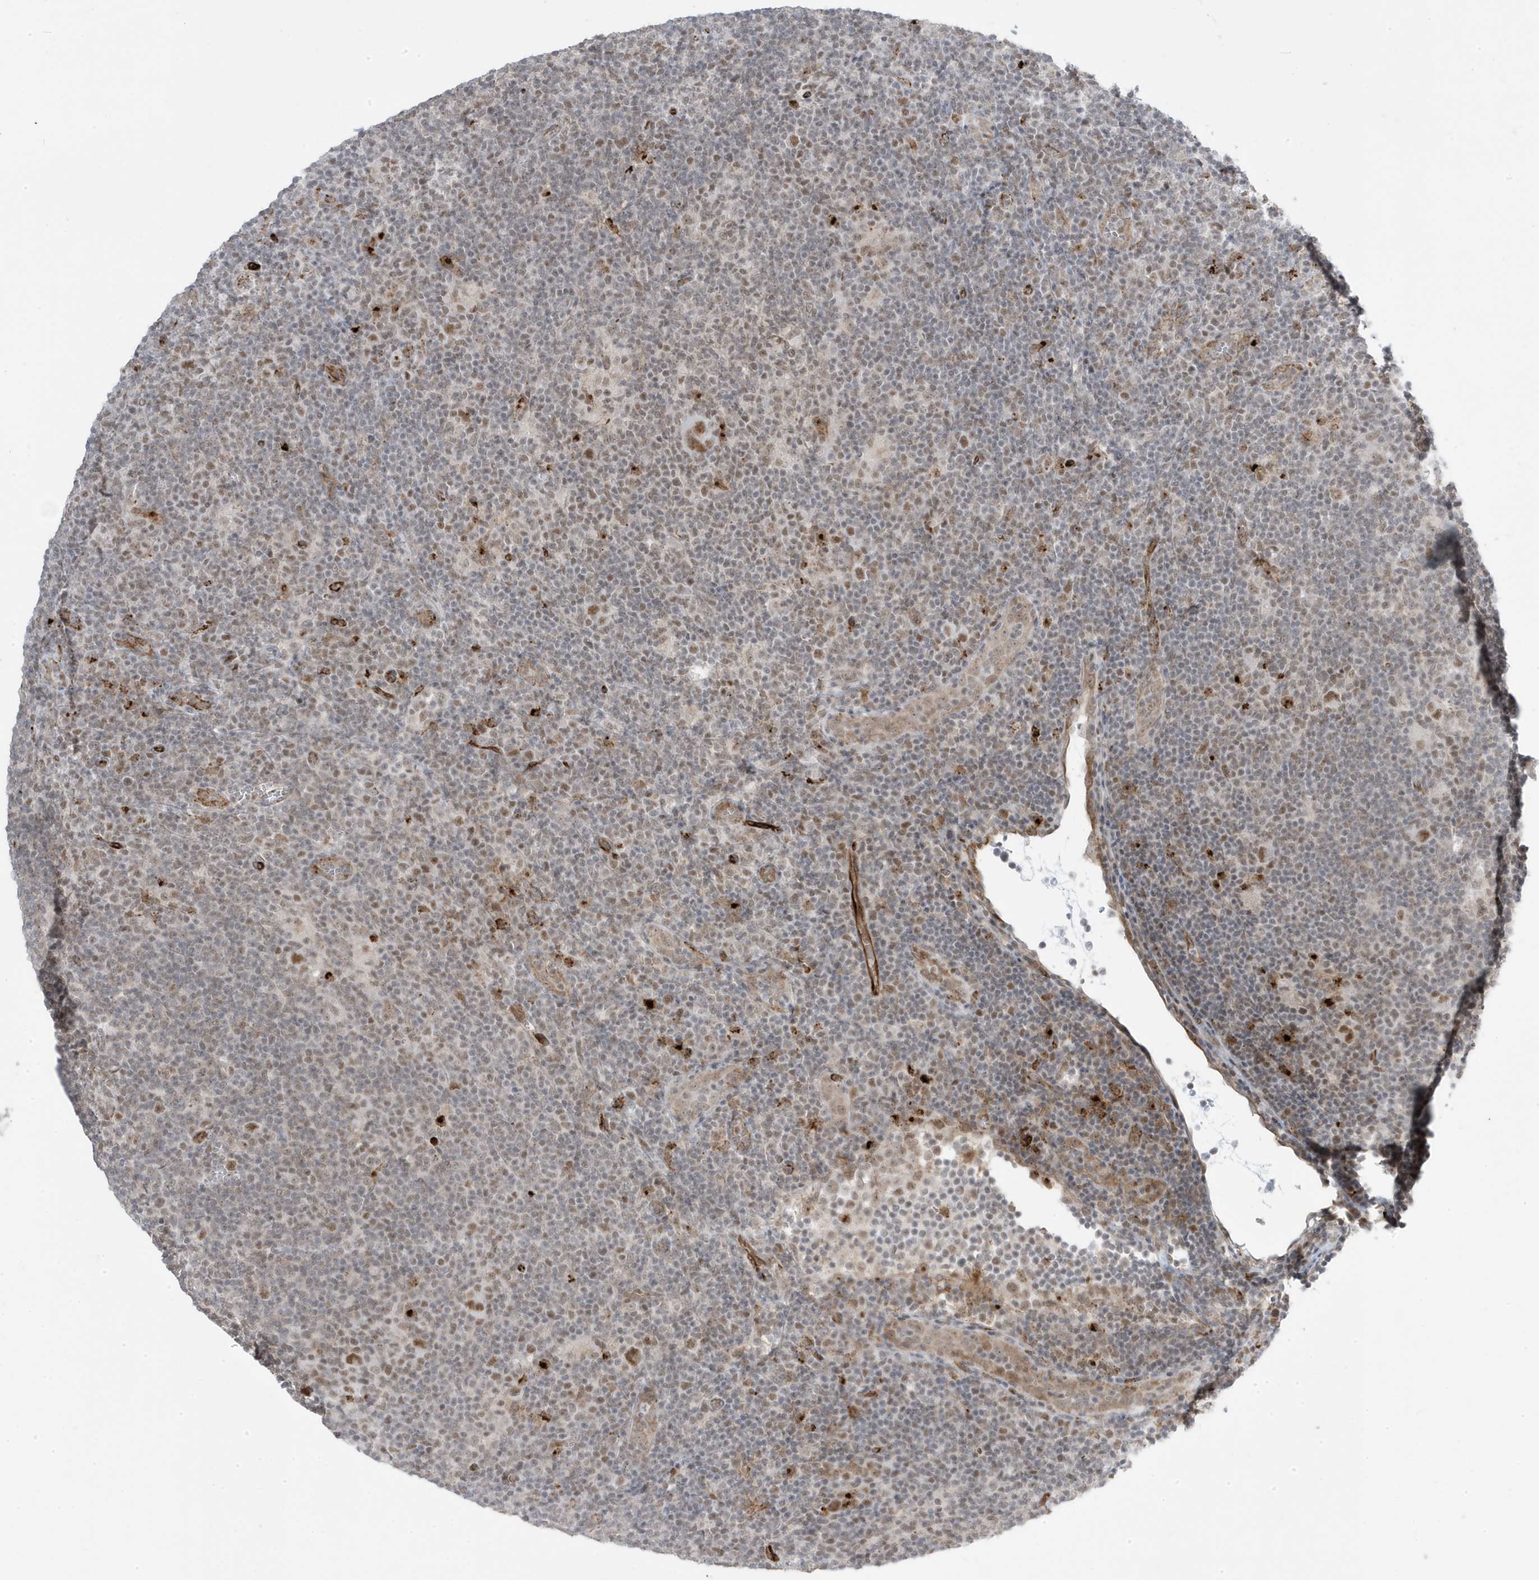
{"staining": {"intensity": "moderate", "quantity": ">75%", "location": "nuclear"}, "tissue": "lymphoma", "cell_type": "Tumor cells", "image_type": "cancer", "snomed": [{"axis": "morphology", "description": "Hodgkin's disease, NOS"}, {"axis": "topography", "description": "Lymph node"}], "caption": "Moderate nuclear expression is appreciated in approximately >75% of tumor cells in lymphoma.", "gene": "ADAMTSL3", "patient": {"sex": "female", "age": 57}}